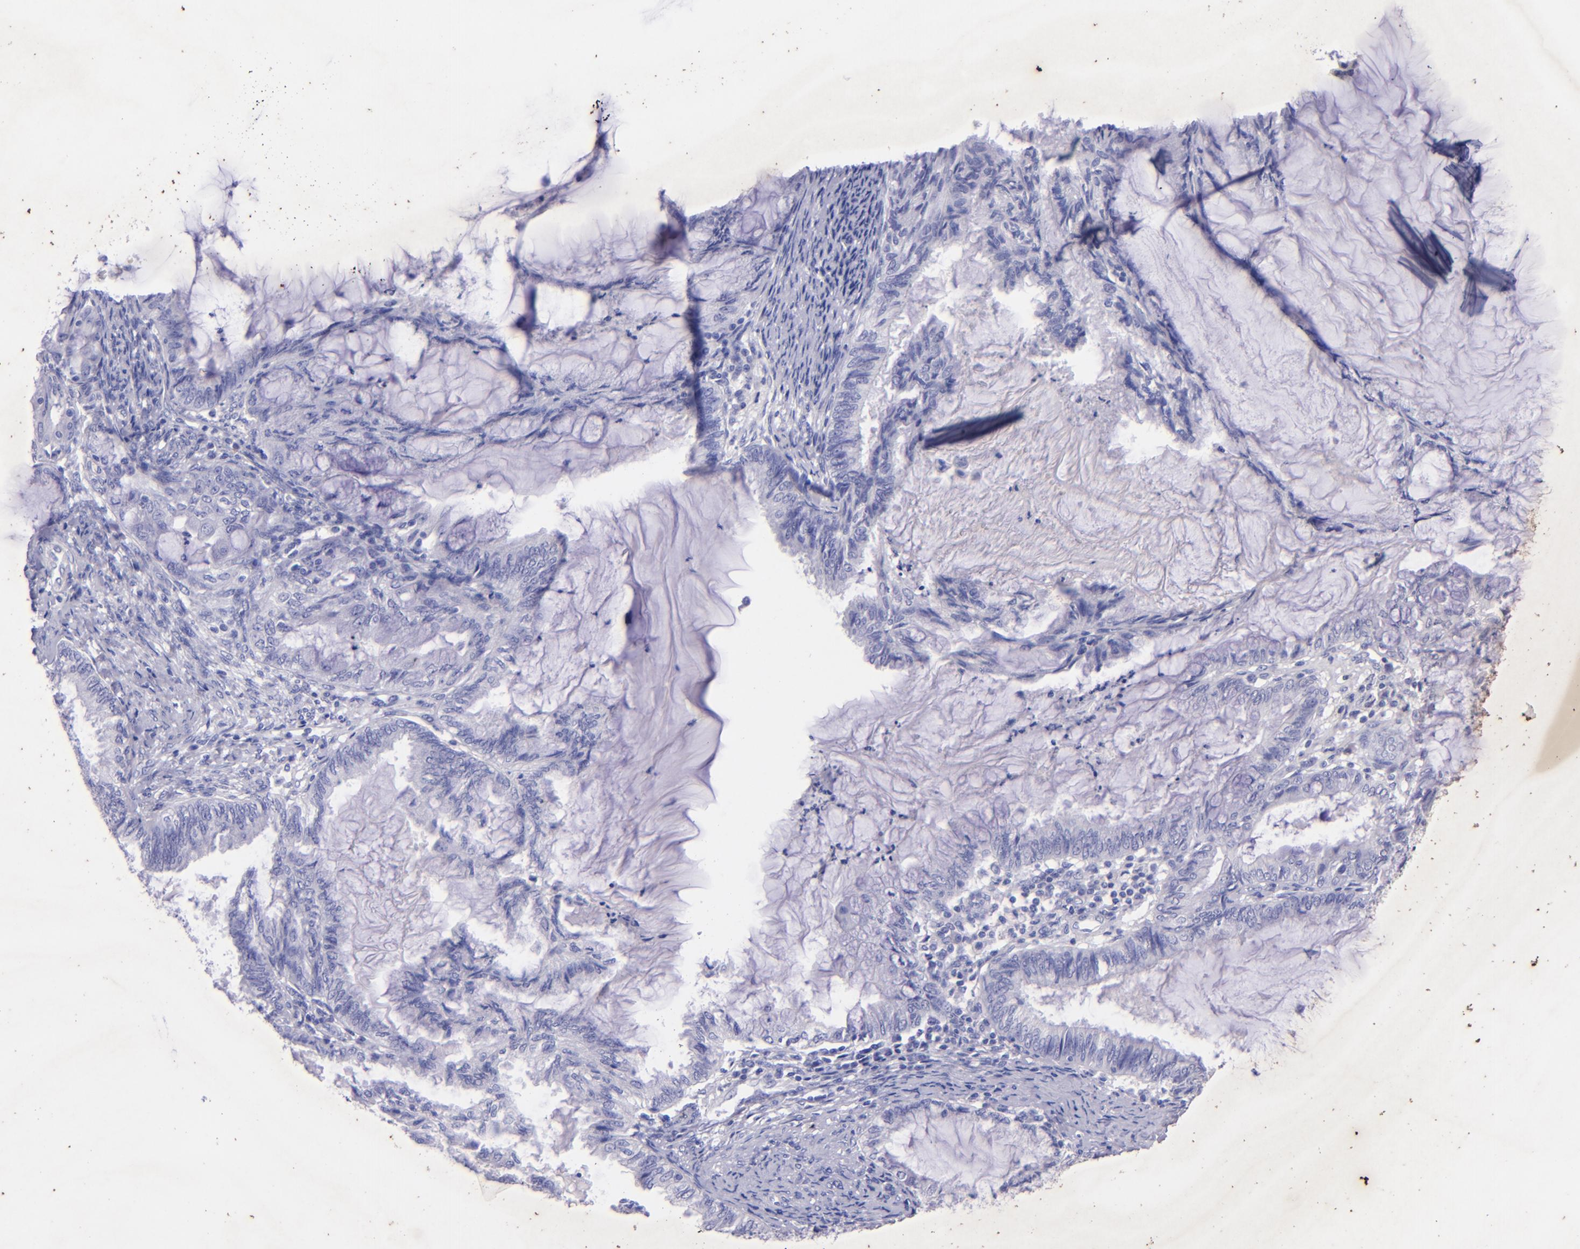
{"staining": {"intensity": "negative", "quantity": "none", "location": "none"}, "tissue": "endometrial cancer", "cell_type": "Tumor cells", "image_type": "cancer", "snomed": [{"axis": "morphology", "description": "Adenocarcinoma, NOS"}, {"axis": "topography", "description": "Endometrium"}], "caption": "Immunohistochemical staining of human endometrial cancer shows no significant expression in tumor cells.", "gene": "UCHL1", "patient": {"sex": "female", "age": 86}}